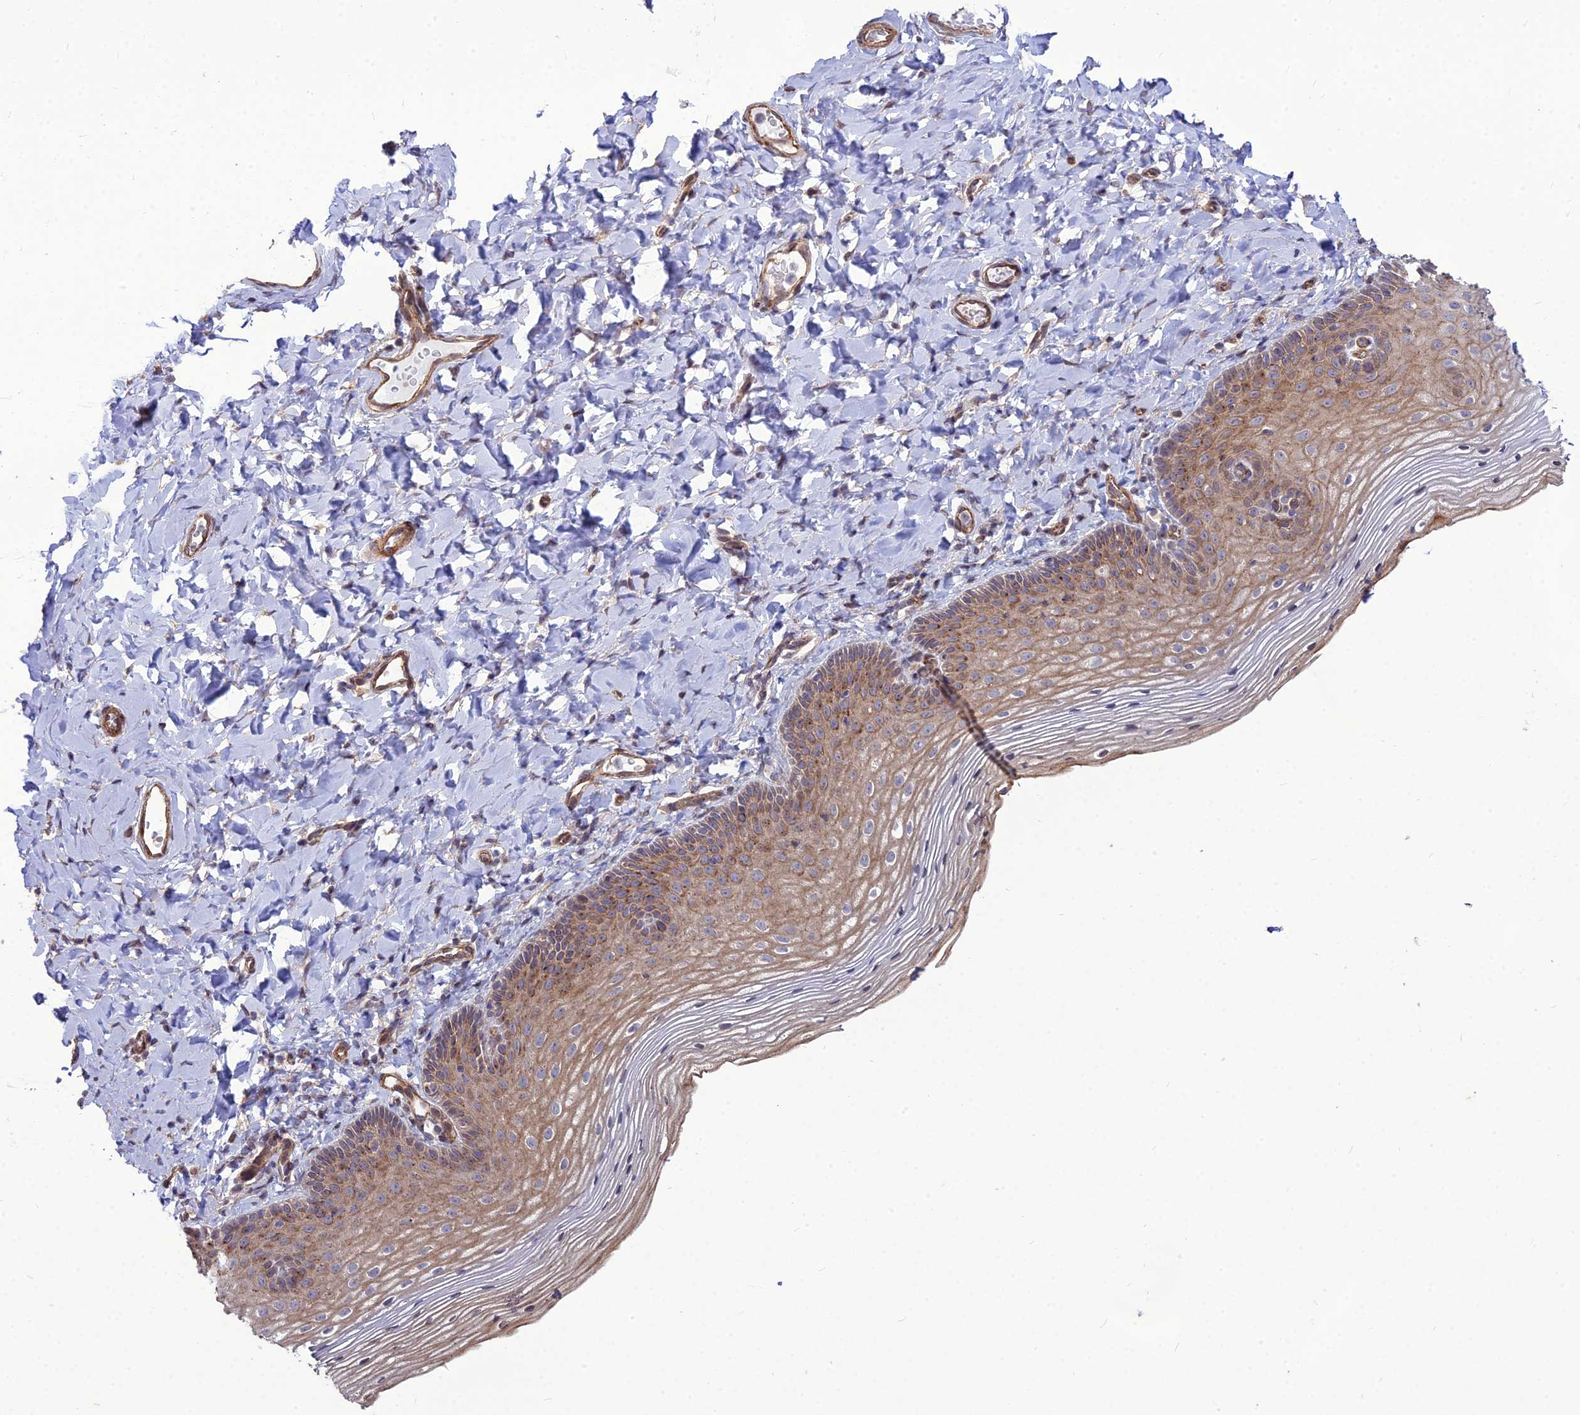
{"staining": {"intensity": "moderate", "quantity": "25%-75%", "location": "cytoplasmic/membranous"}, "tissue": "vagina", "cell_type": "Squamous epithelial cells", "image_type": "normal", "snomed": [{"axis": "morphology", "description": "Normal tissue, NOS"}, {"axis": "topography", "description": "Vagina"}], "caption": "Protein analysis of benign vagina exhibits moderate cytoplasmic/membranous positivity in about 25%-75% of squamous epithelial cells.", "gene": "TSPYL2", "patient": {"sex": "female", "age": 60}}